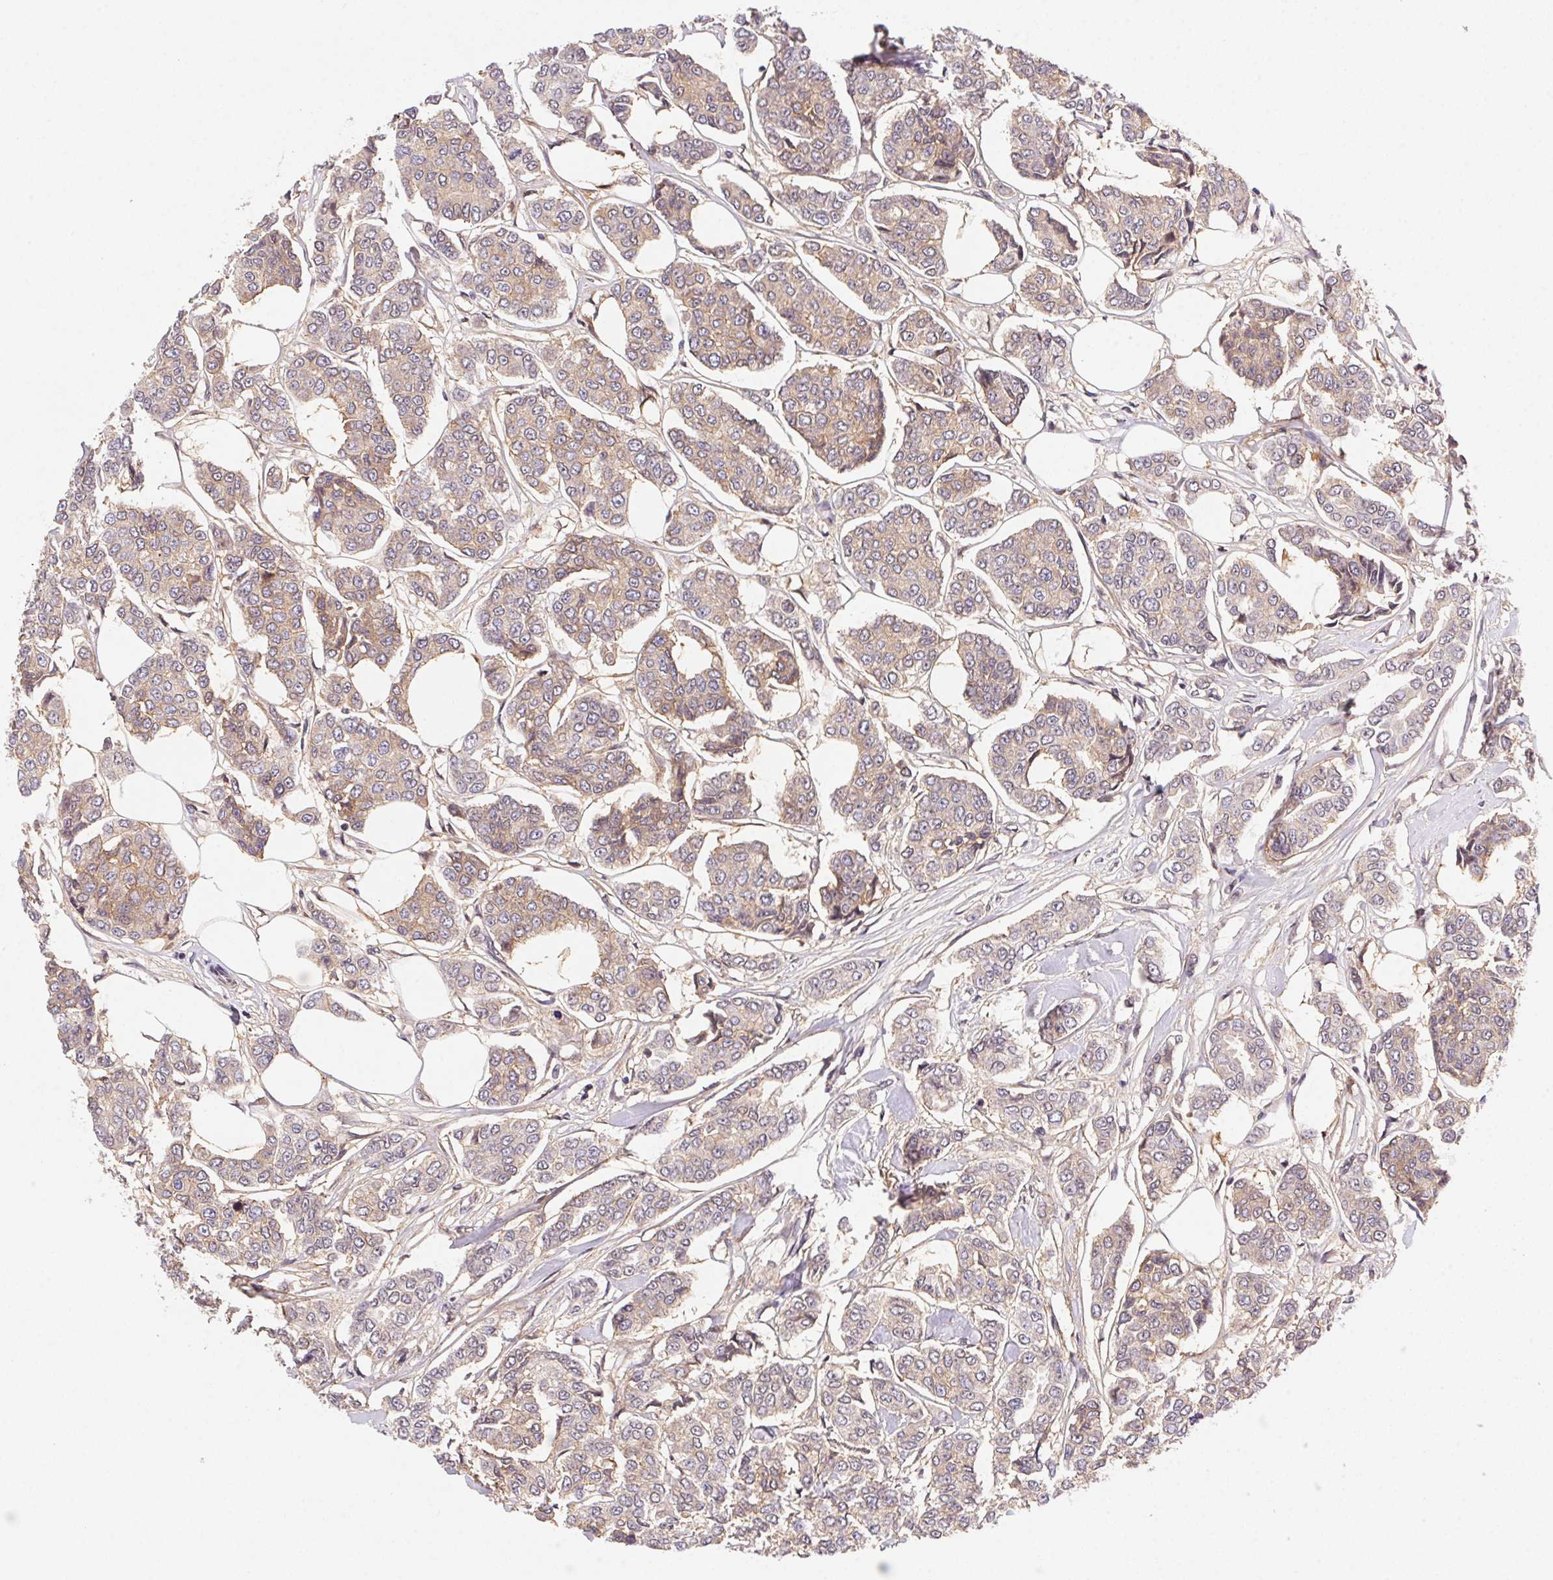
{"staining": {"intensity": "weak", "quantity": ">75%", "location": "cytoplasmic/membranous"}, "tissue": "breast cancer", "cell_type": "Tumor cells", "image_type": "cancer", "snomed": [{"axis": "morphology", "description": "Duct carcinoma"}, {"axis": "topography", "description": "Breast"}], "caption": "This is an image of immunohistochemistry staining of breast intraductal carcinoma, which shows weak expression in the cytoplasmic/membranous of tumor cells.", "gene": "SLC52A2", "patient": {"sex": "female", "age": 94}}